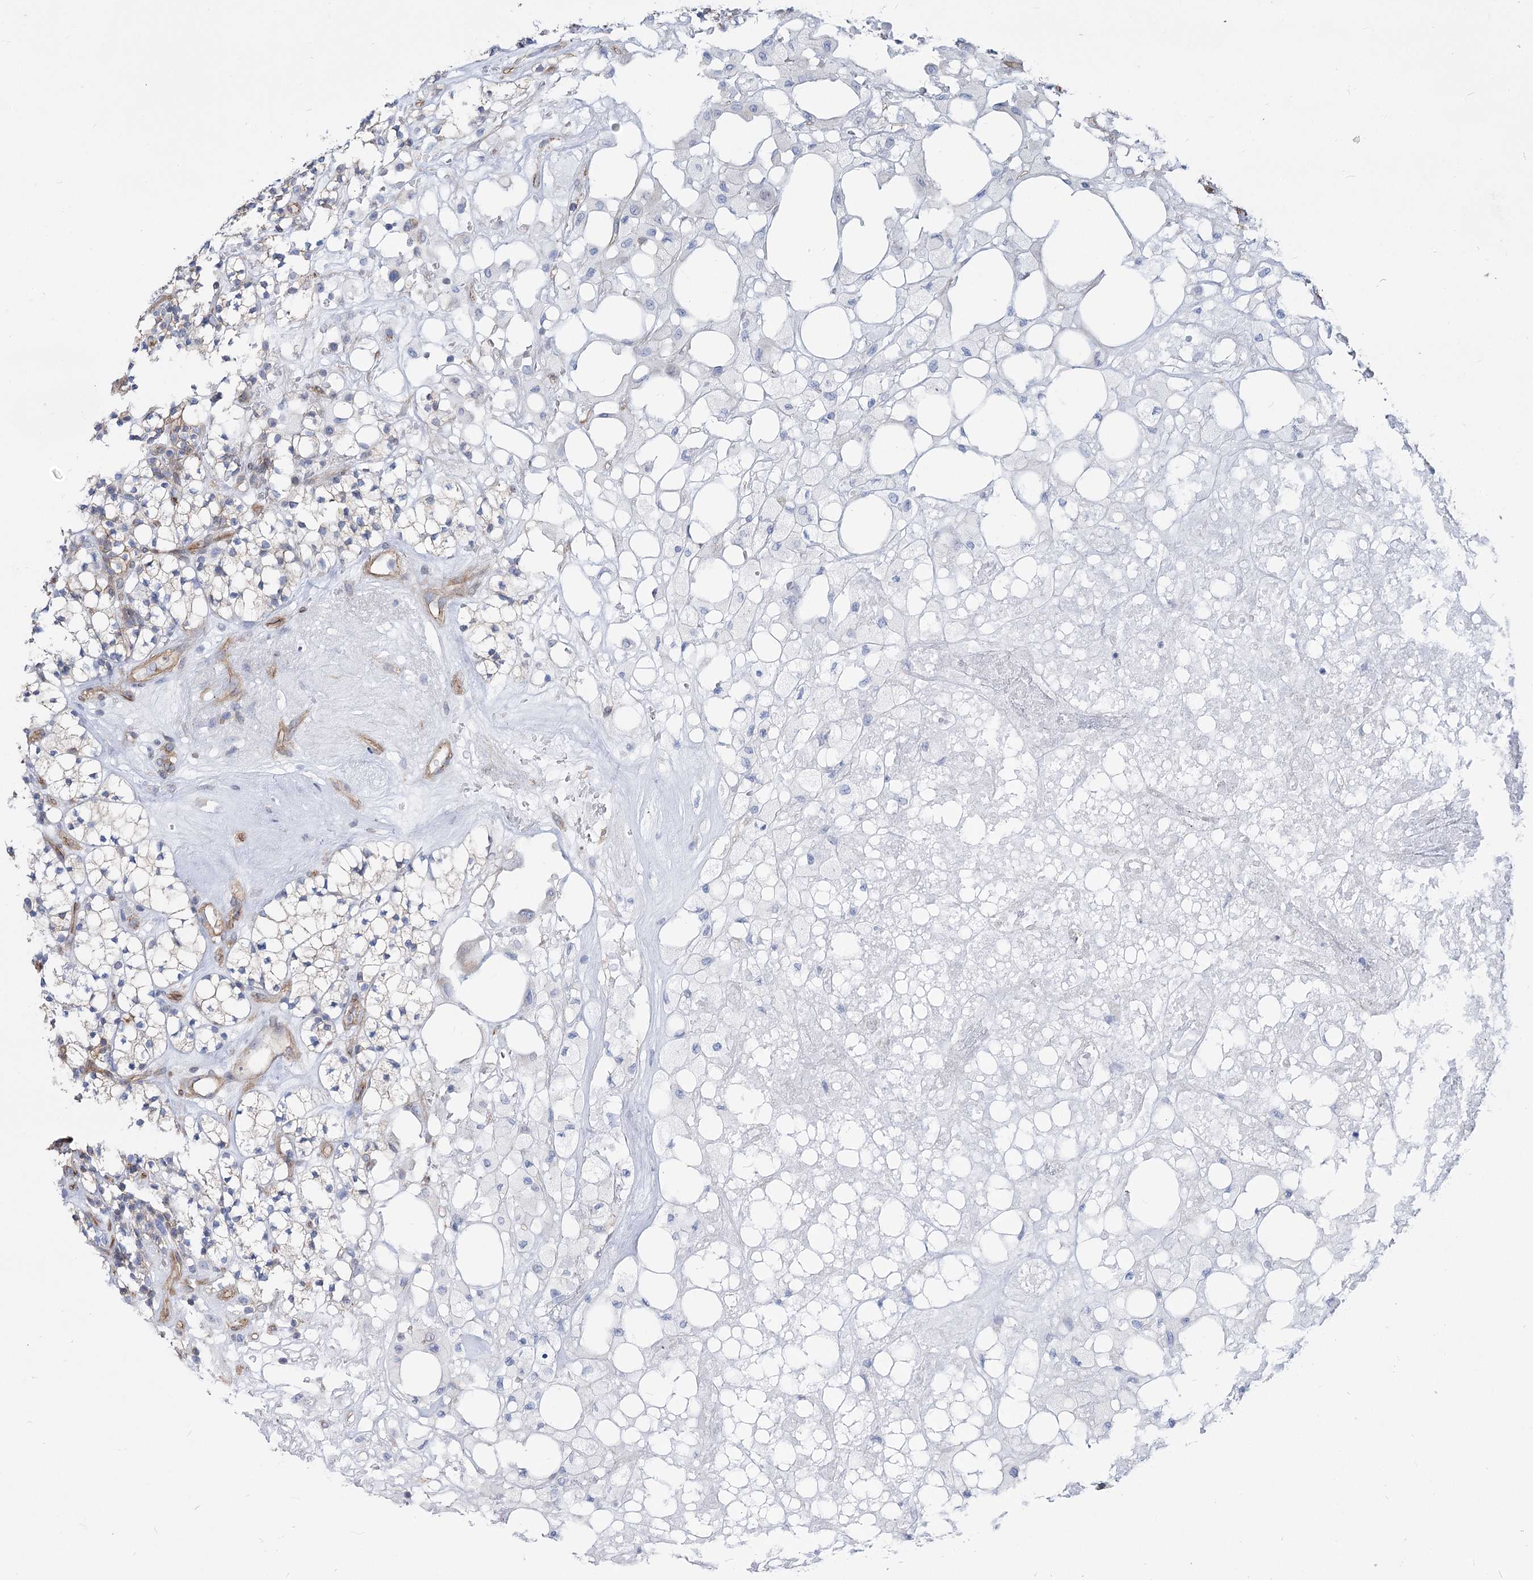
{"staining": {"intensity": "moderate", "quantity": "25%-75%", "location": "cytoplasmic/membranous"}, "tissue": "renal cancer", "cell_type": "Tumor cells", "image_type": "cancer", "snomed": [{"axis": "morphology", "description": "Adenocarcinoma, NOS"}, {"axis": "topography", "description": "Kidney"}], "caption": "Immunohistochemical staining of adenocarcinoma (renal) displays moderate cytoplasmic/membranous protein positivity in approximately 25%-75% of tumor cells. The staining was performed using DAB, with brown indicating positive protein expression. Nuclei are stained blue with hematoxylin.", "gene": "PLEKHA5", "patient": {"sex": "male", "age": 77}}